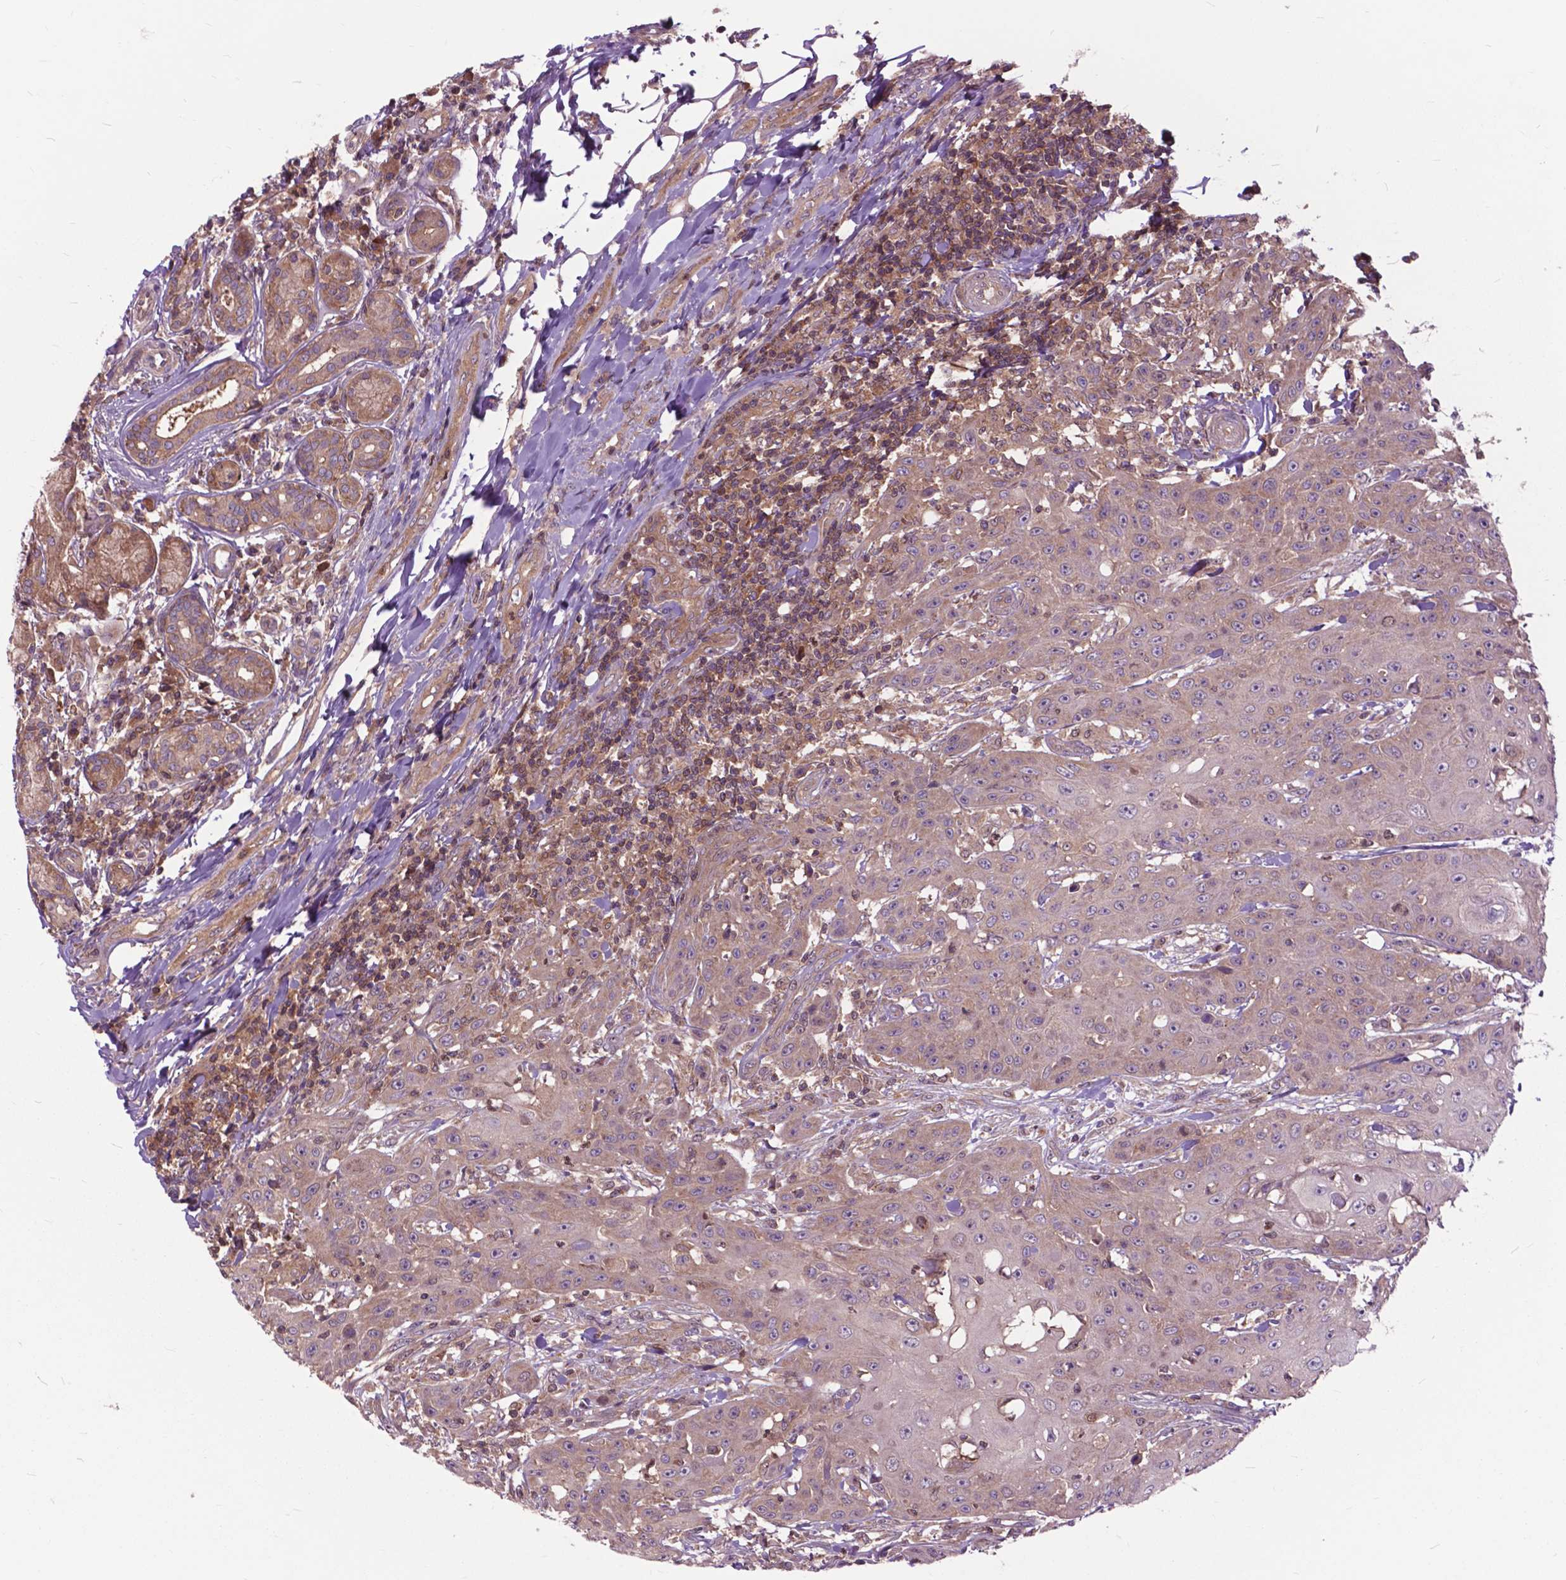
{"staining": {"intensity": "weak", "quantity": ">75%", "location": "cytoplasmic/membranous"}, "tissue": "head and neck cancer", "cell_type": "Tumor cells", "image_type": "cancer", "snomed": [{"axis": "morphology", "description": "Normal tissue, NOS"}, {"axis": "morphology", "description": "Squamous cell carcinoma, NOS"}, {"axis": "topography", "description": "Oral tissue"}, {"axis": "topography", "description": "Head-Neck"}], "caption": "About >75% of tumor cells in squamous cell carcinoma (head and neck) show weak cytoplasmic/membranous protein expression as visualized by brown immunohistochemical staining.", "gene": "ARAF", "patient": {"sex": "female", "age": 55}}